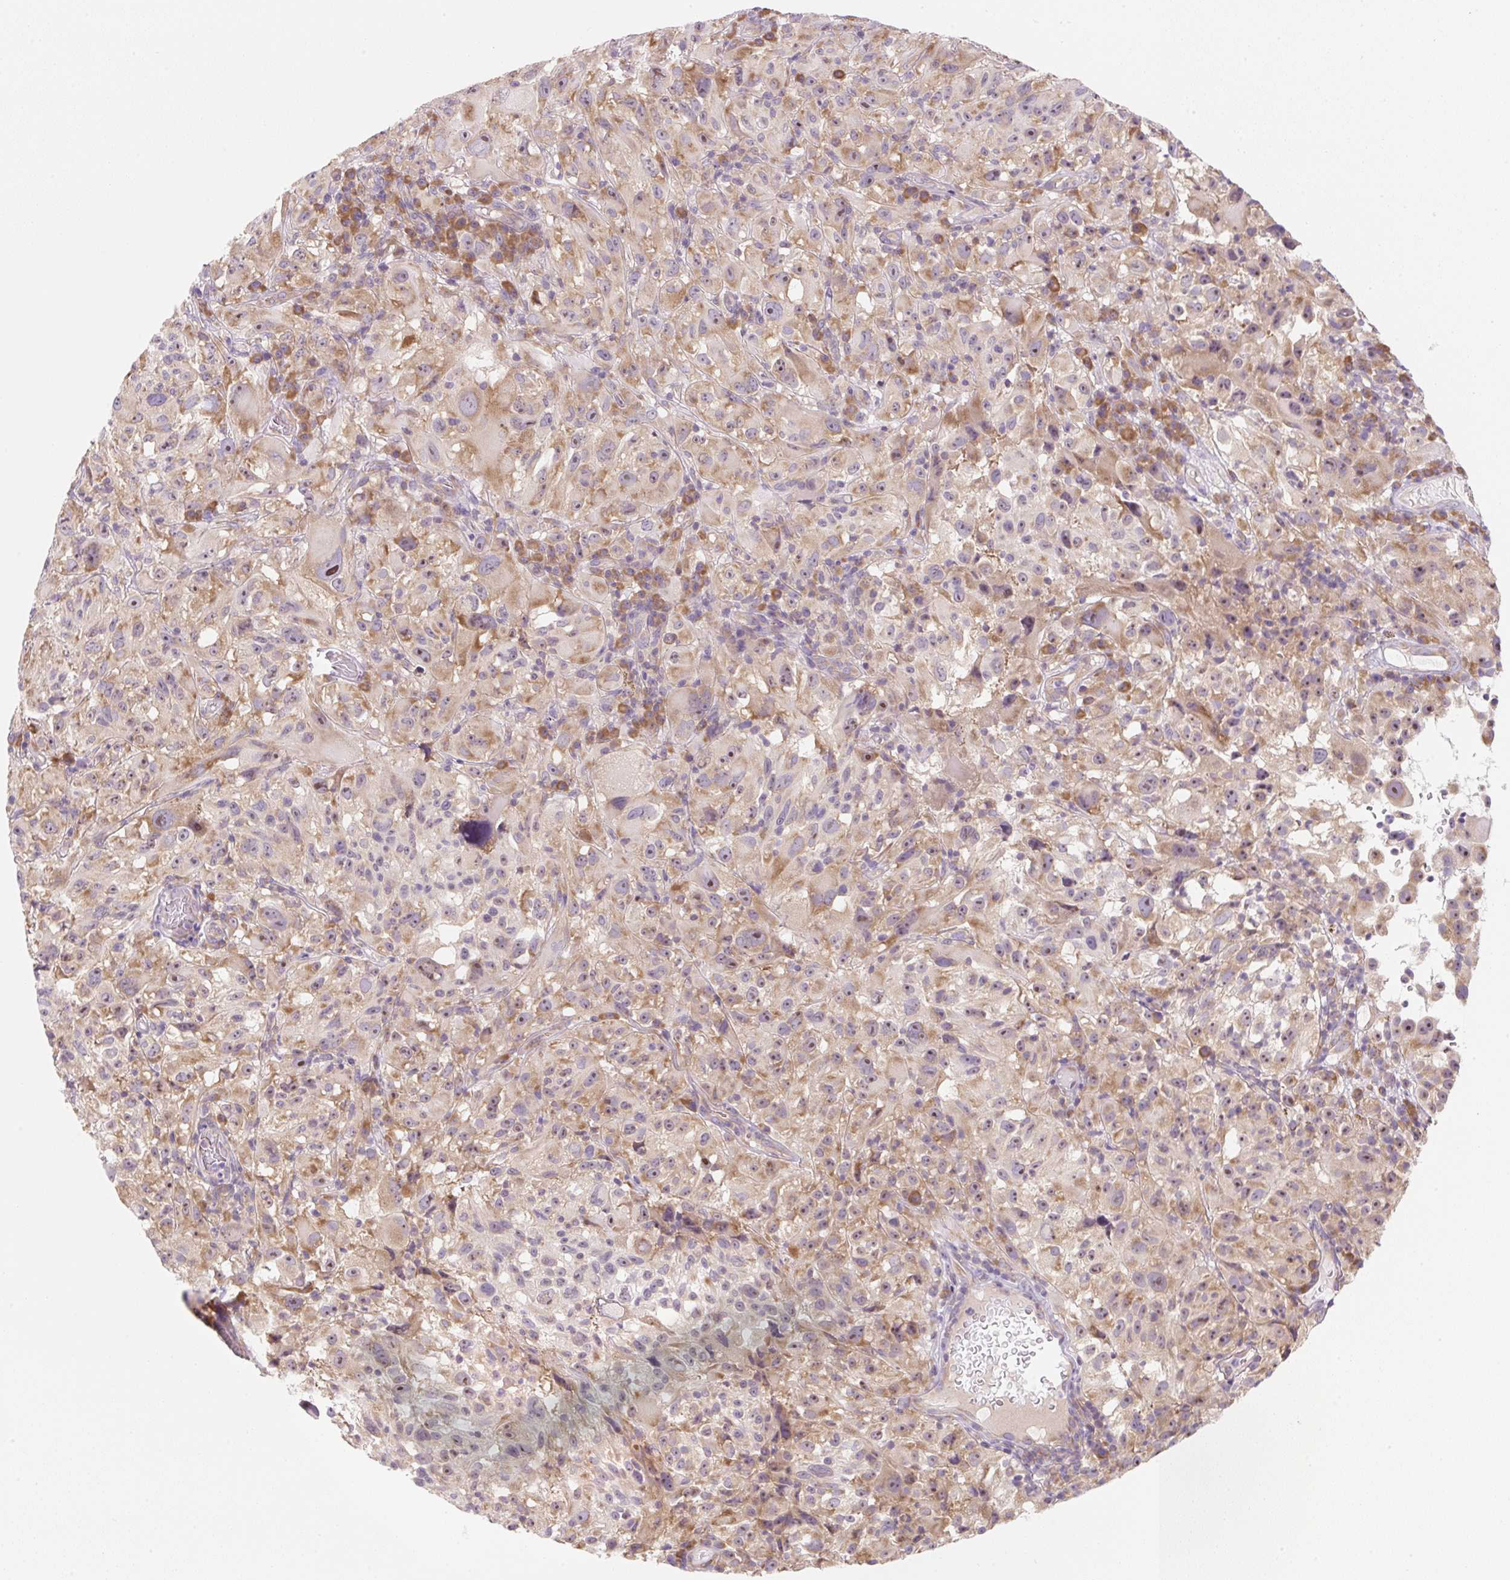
{"staining": {"intensity": "moderate", "quantity": "25%-75%", "location": "cytoplasmic/membranous"}, "tissue": "melanoma", "cell_type": "Tumor cells", "image_type": "cancer", "snomed": [{"axis": "morphology", "description": "Malignant melanoma, NOS"}, {"axis": "topography", "description": "Skin"}], "caption": "About 25%-75% of tumor cells in human malignant melanoma reveal moderate cytoplasmic/membranous protein expression as visualized by brown immunohistochemical staining.", "gene": "RPL18A", "patient": {"sex": "female", "age": 71}}